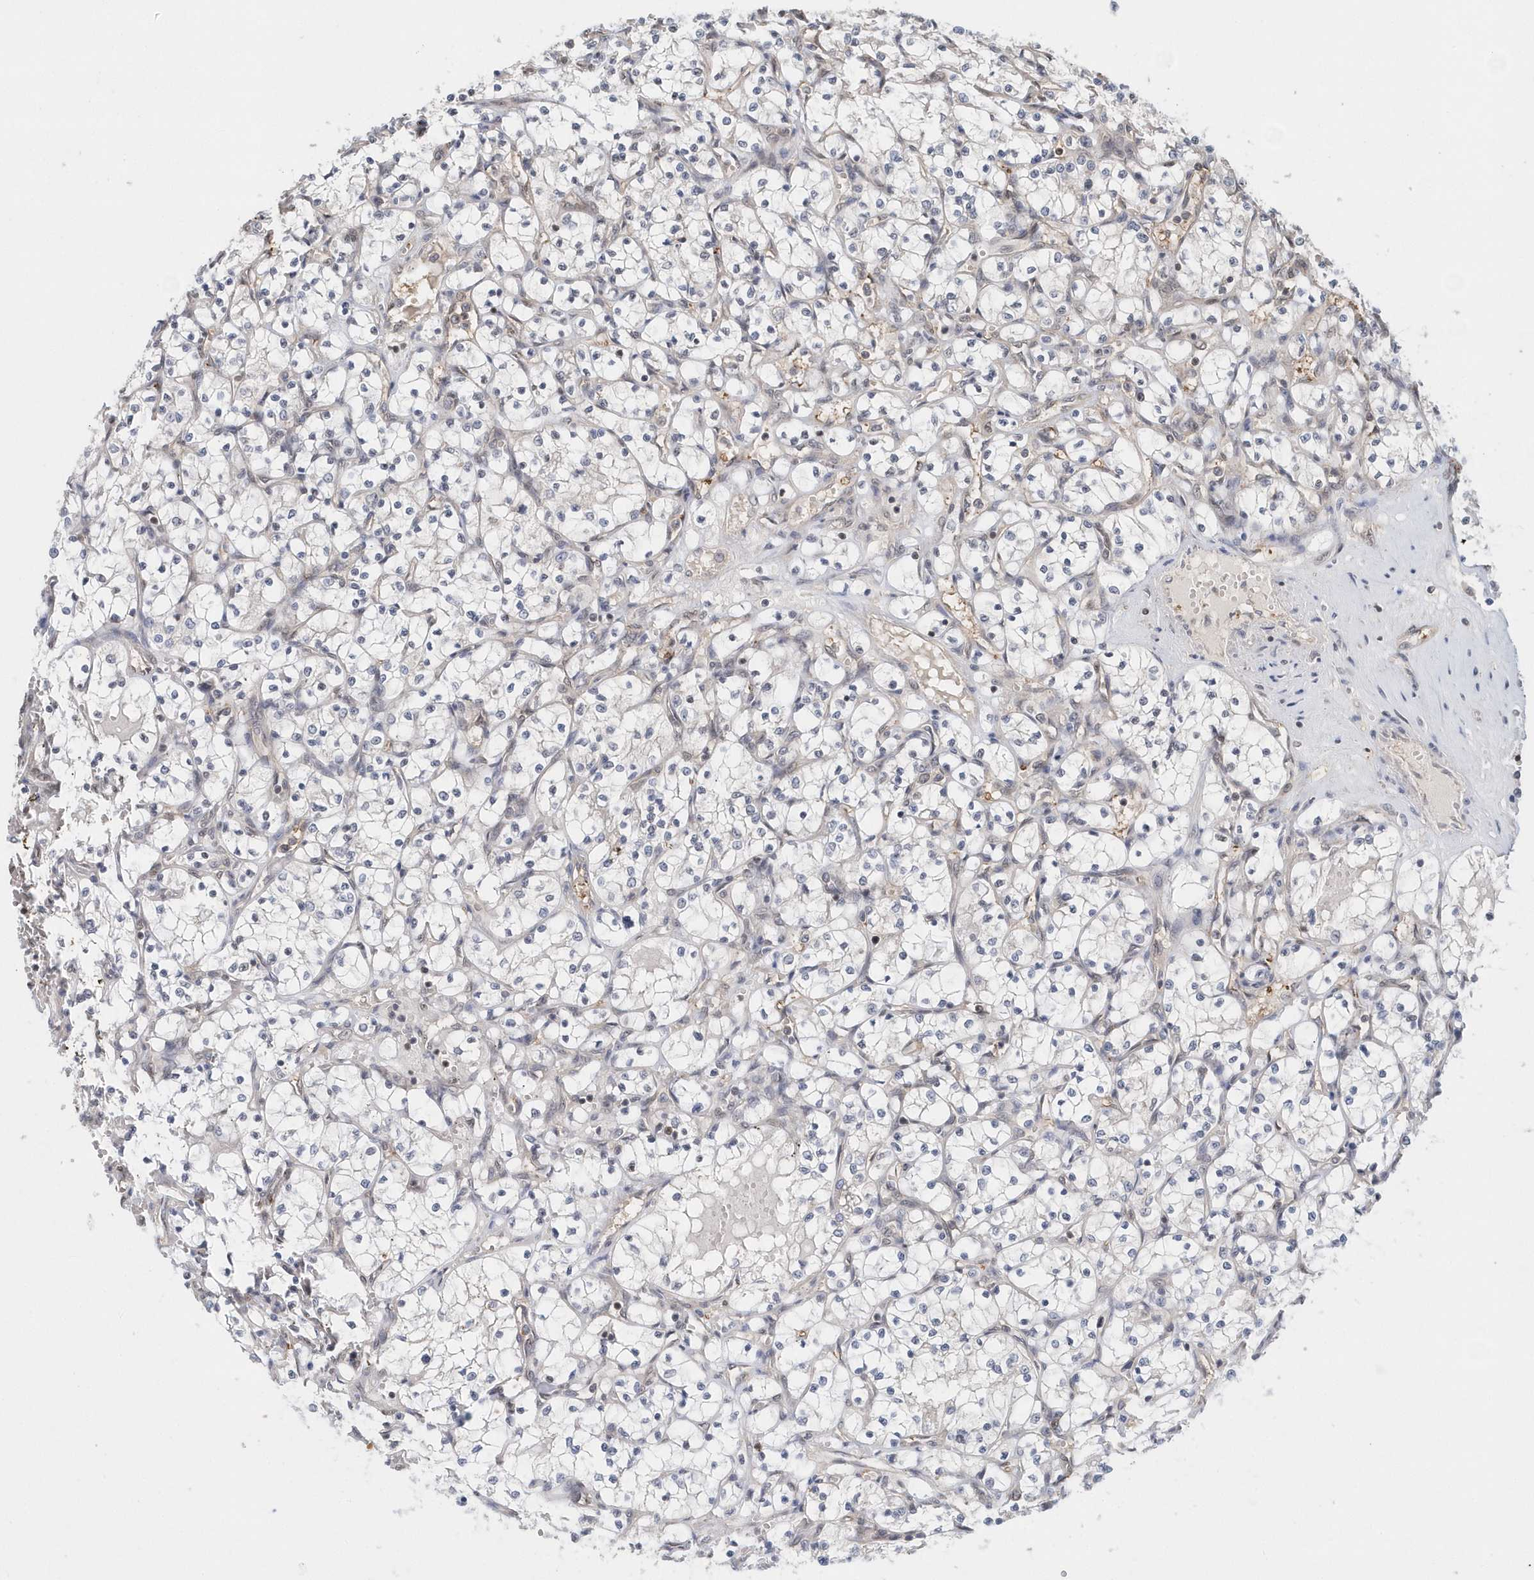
{"staining": {"intensity": "moderate", "quantity": "25%-75%", "location": "nuclear"}, "tissue": "renal cancer", "cell_type": "Tumor cells", "image_type": "cancer", "snomed": [{"axis": "morphology", "description": "Adenocarcinoma, NOS"}, {"axis": "topography", "description": "Kidney"}], "caption": "Human adenocarcinoma (renal) stained with a protein marker reveals moderate staining in tumor cells.", "gene": "SUMO2", "patient": {"sex": "female", "age": 69}}